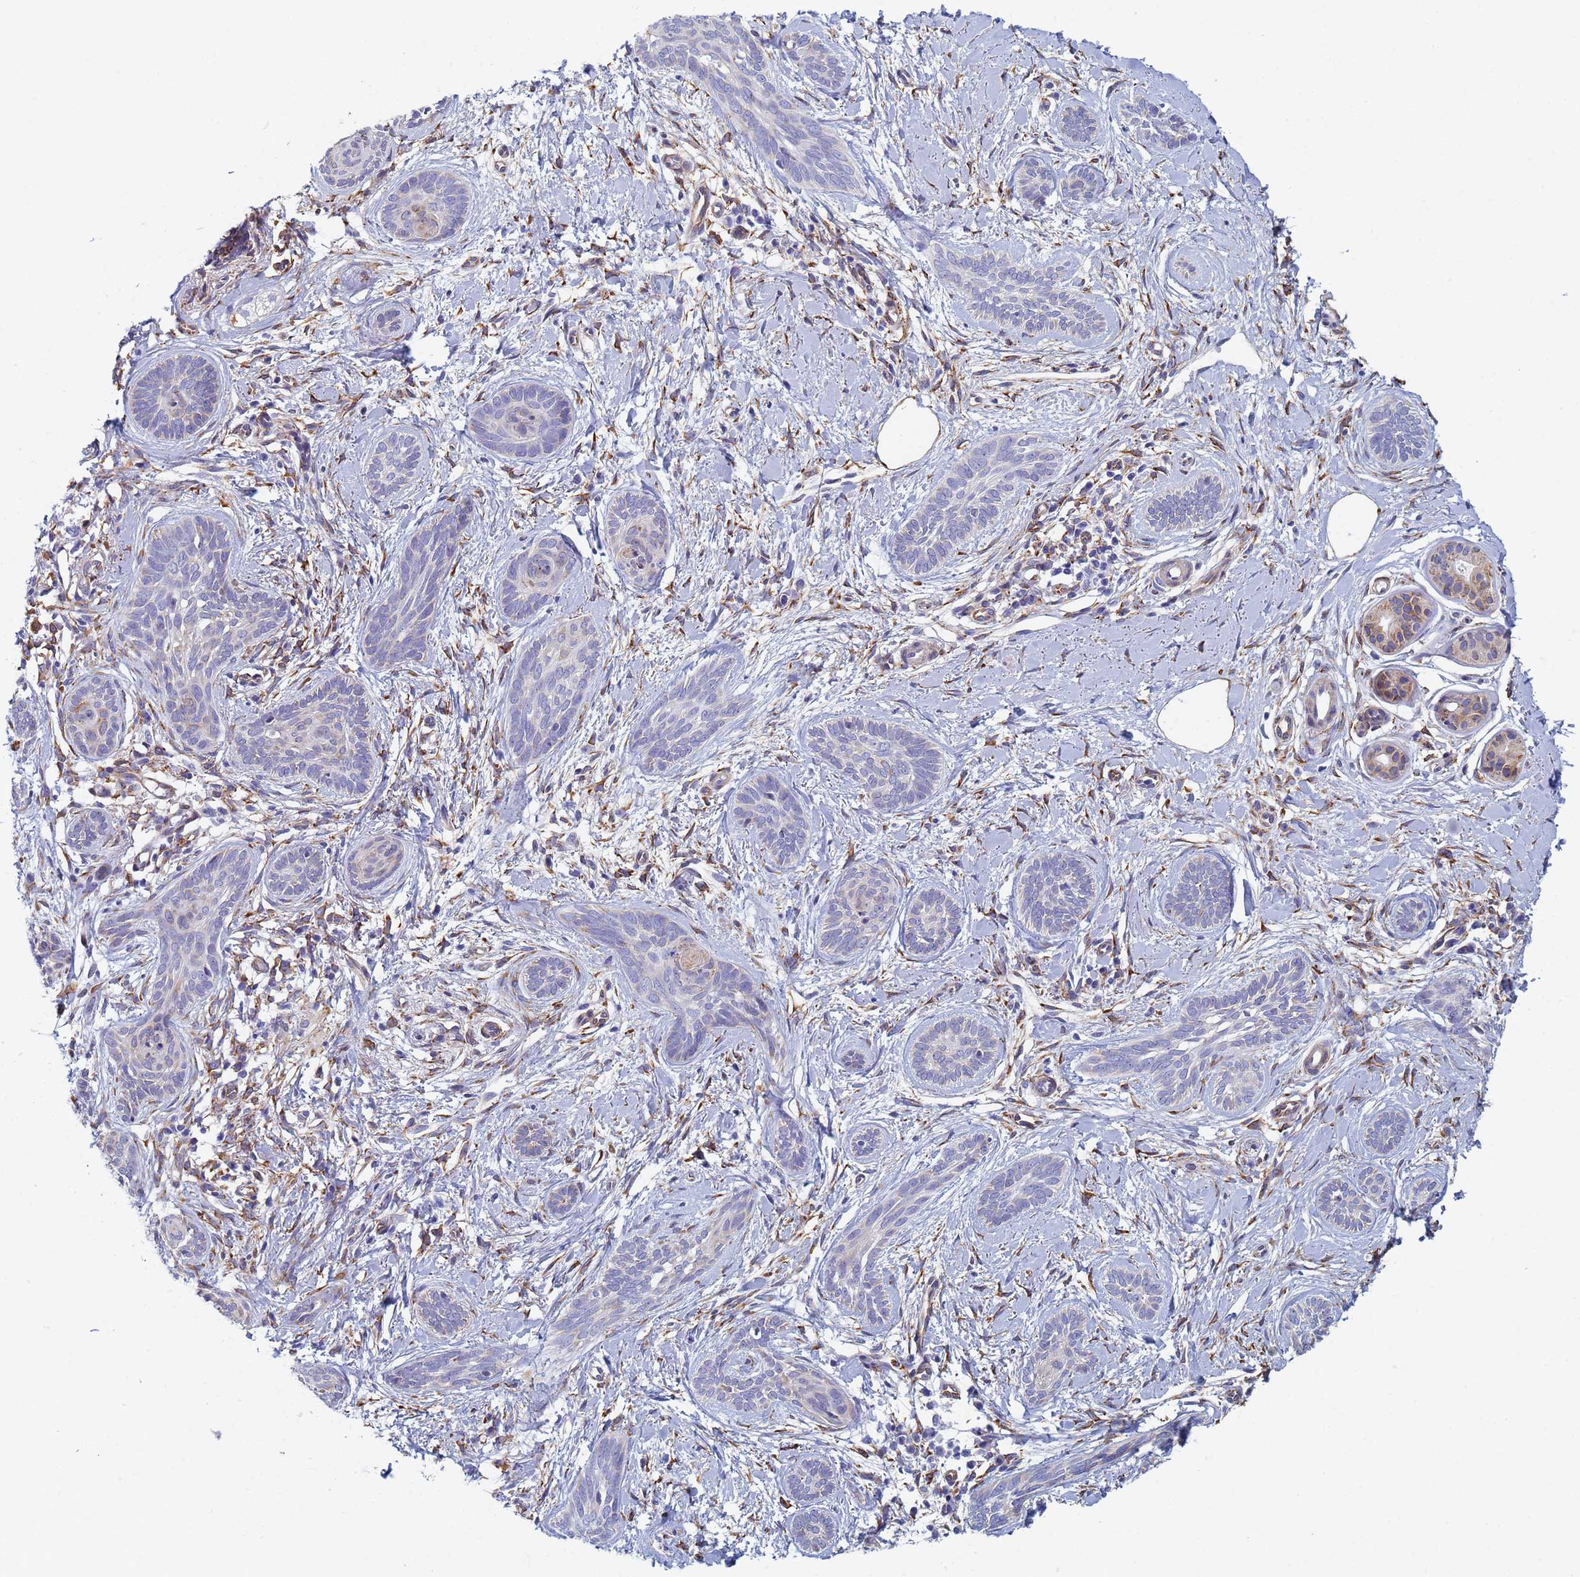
{"staining": {"intensity": "negative", "quantity": "none", "location": "none"}, "tissue": "skin cancer", "cell_type": "Tumor cells", "image_type": "cancer", "snomed": [{"axis": "morphology", "description": "Basal cell carcinoma"}, {"axis": "topography", "description": "Skin"}], "caption": "An immunohistochemistry (IHC) image of basal cell carcinoma (skin) is shown. There is no staining in tumor cells of basal cell carcinoma (skin).", "gene": "GDAP2", "patient": {"sex": "female", "age": 81}}